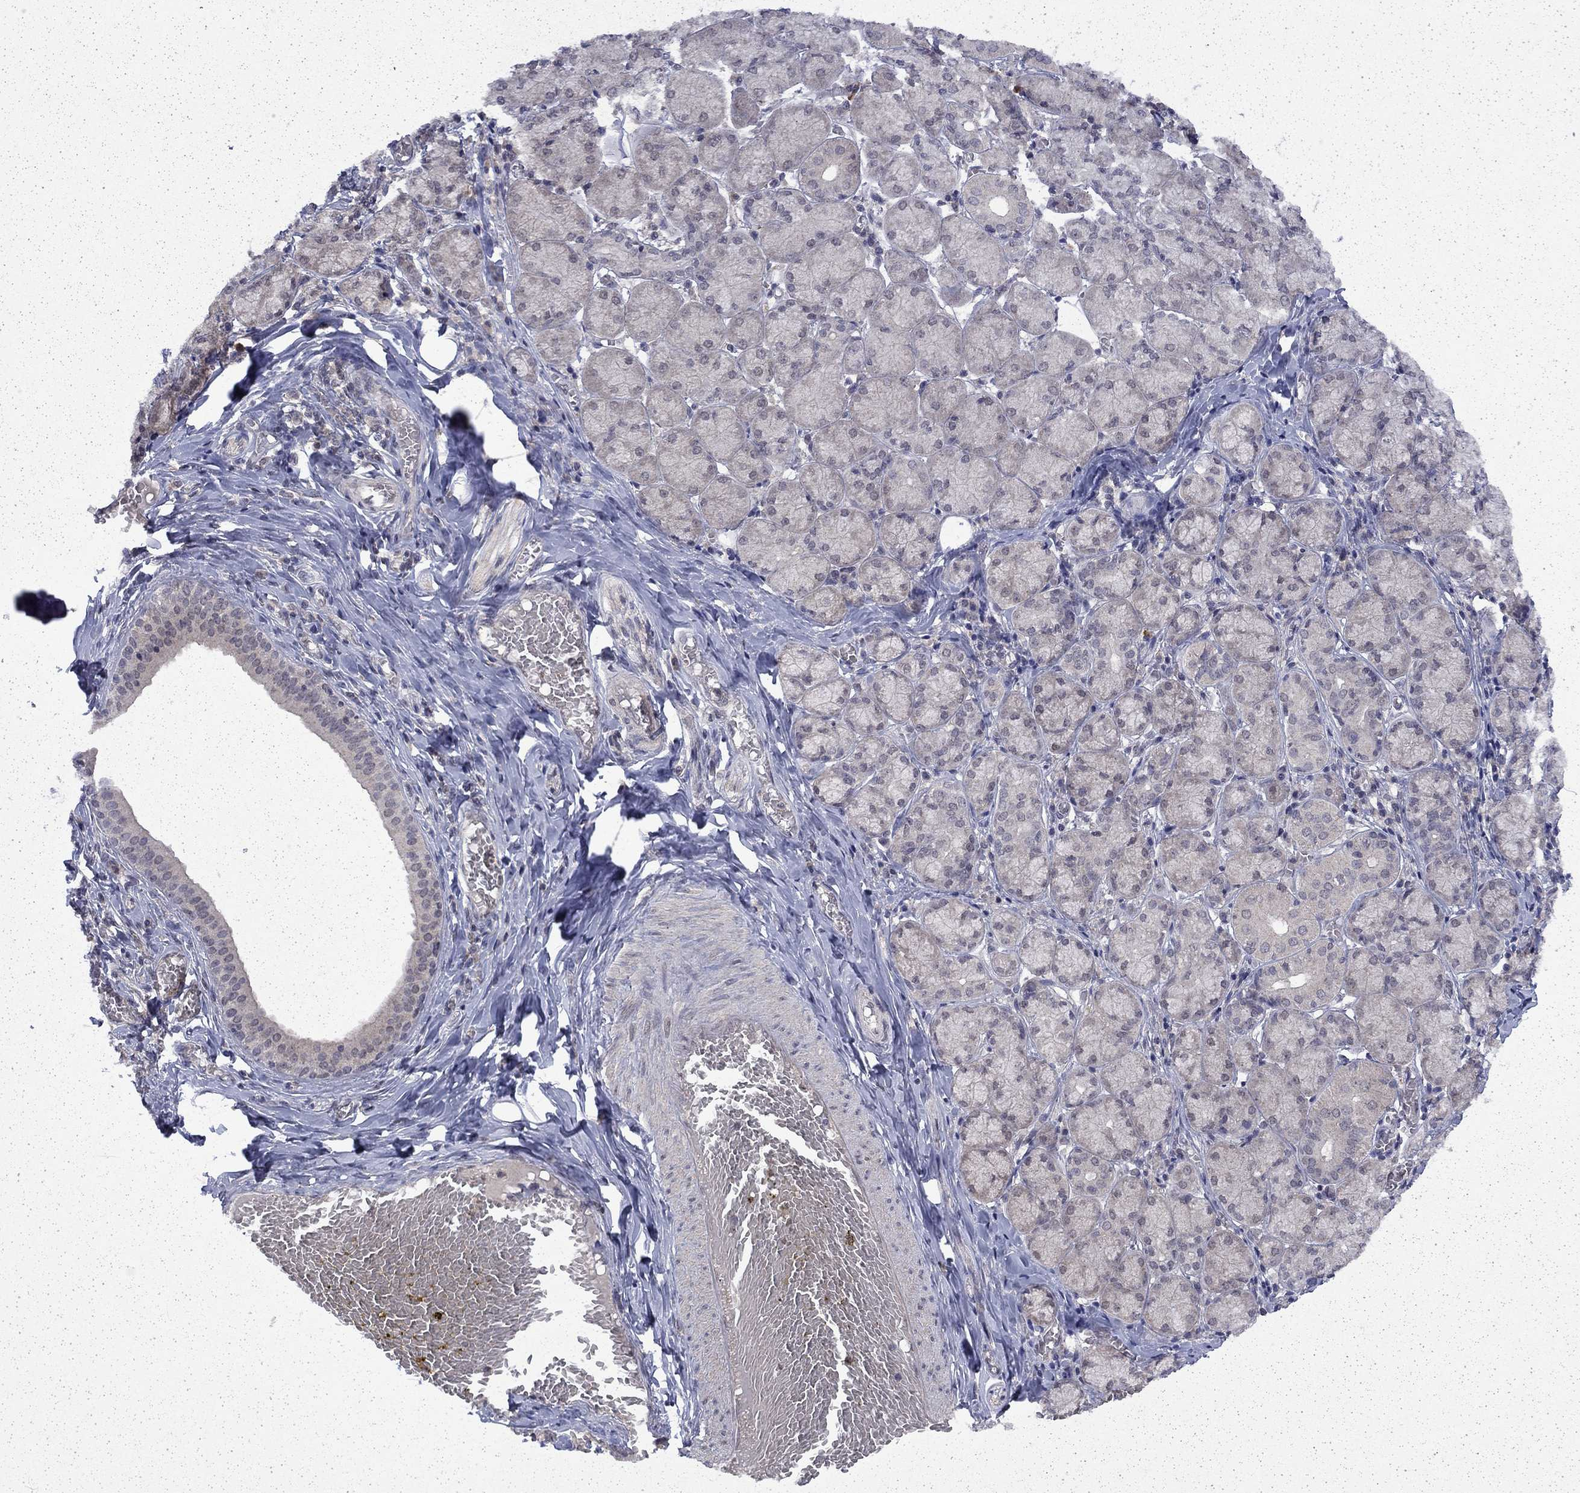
{"staining": {"intensity": "negative", "quantity": "none", "location": "none"}, "tissue": "salivary gland", "cell_type": "Glandular cells", "image_type": "normal", "snomed": [{"axis": "morphology", "description": "Normal tissue, NOS"}, {"axis": "topography", "description": "Salivary gland"}, {"axis": "topography", "description": "Peripheral nerve tissue"}], "caption": "A high-resolution image shows immunohistochemistry staining of unremarkable salivary gland, which demonstrates no significant staining in glandular cells. Brightfield microscopy of immunohistochemistry (IHC) stained with DAB (brown) and hematoxylin (blue), captured at high magnification.", "gene": "CHAT", "patient": {"sex": "female", "age": 24}}